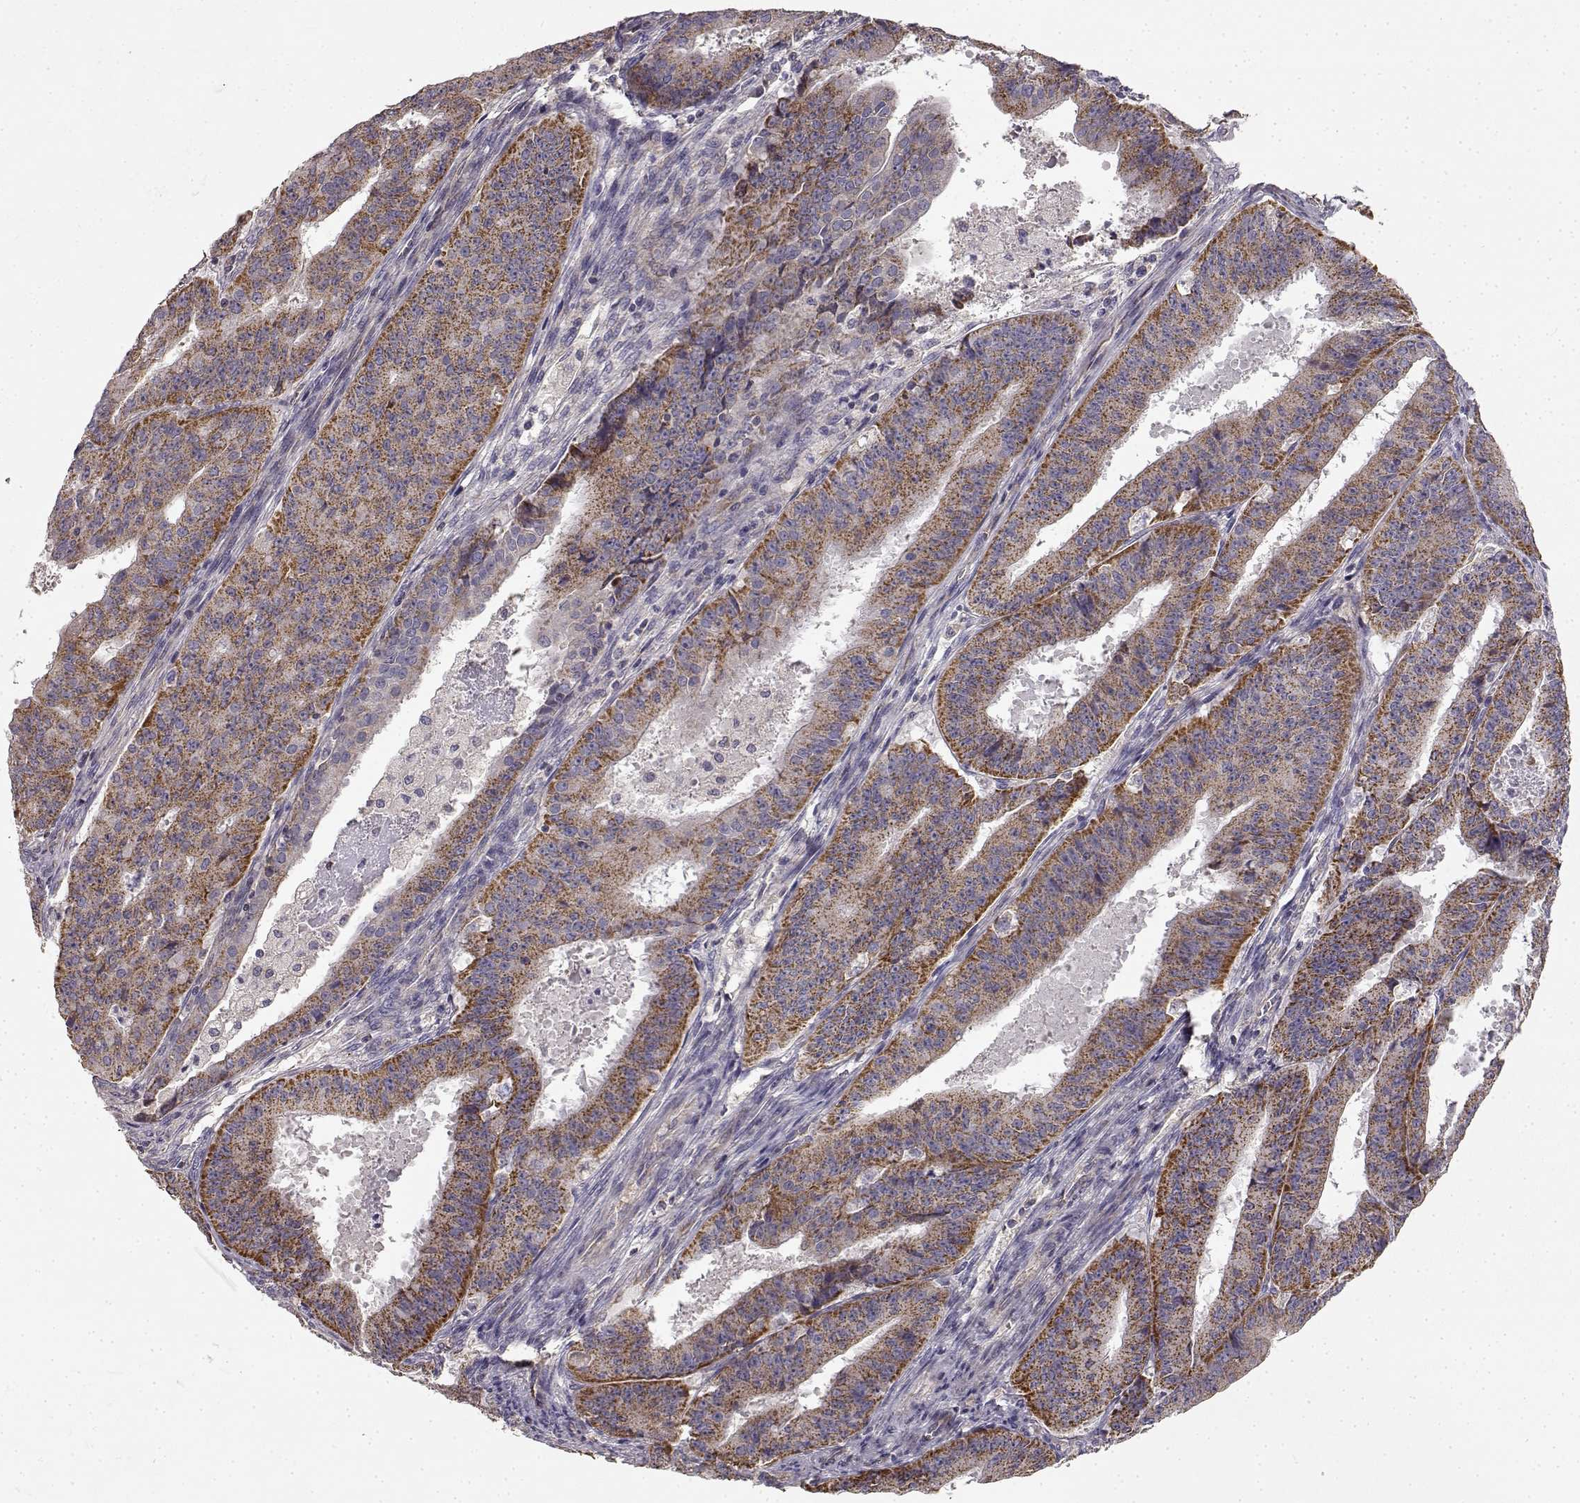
{"staining": {"intensity": "moderate", "quantity": ">75%", "location": "cytoplasmic/membranous"}, "tissue": "ovarian cancer", "cell_type": "Tumor cells", "image_type": "cancer", "snomed": [{"axis": "morphology", "description": "Carcinoma, endometroid"}, {"axis": "topography", "description": "Ovary"}], "caption": "A brown stain highlights moderate cytoplasmic/membranous staining of a protein in ovarian cancer tumor cells.", "gene": "ERBB3", "patient": {"sex": "female", "age": 42}}